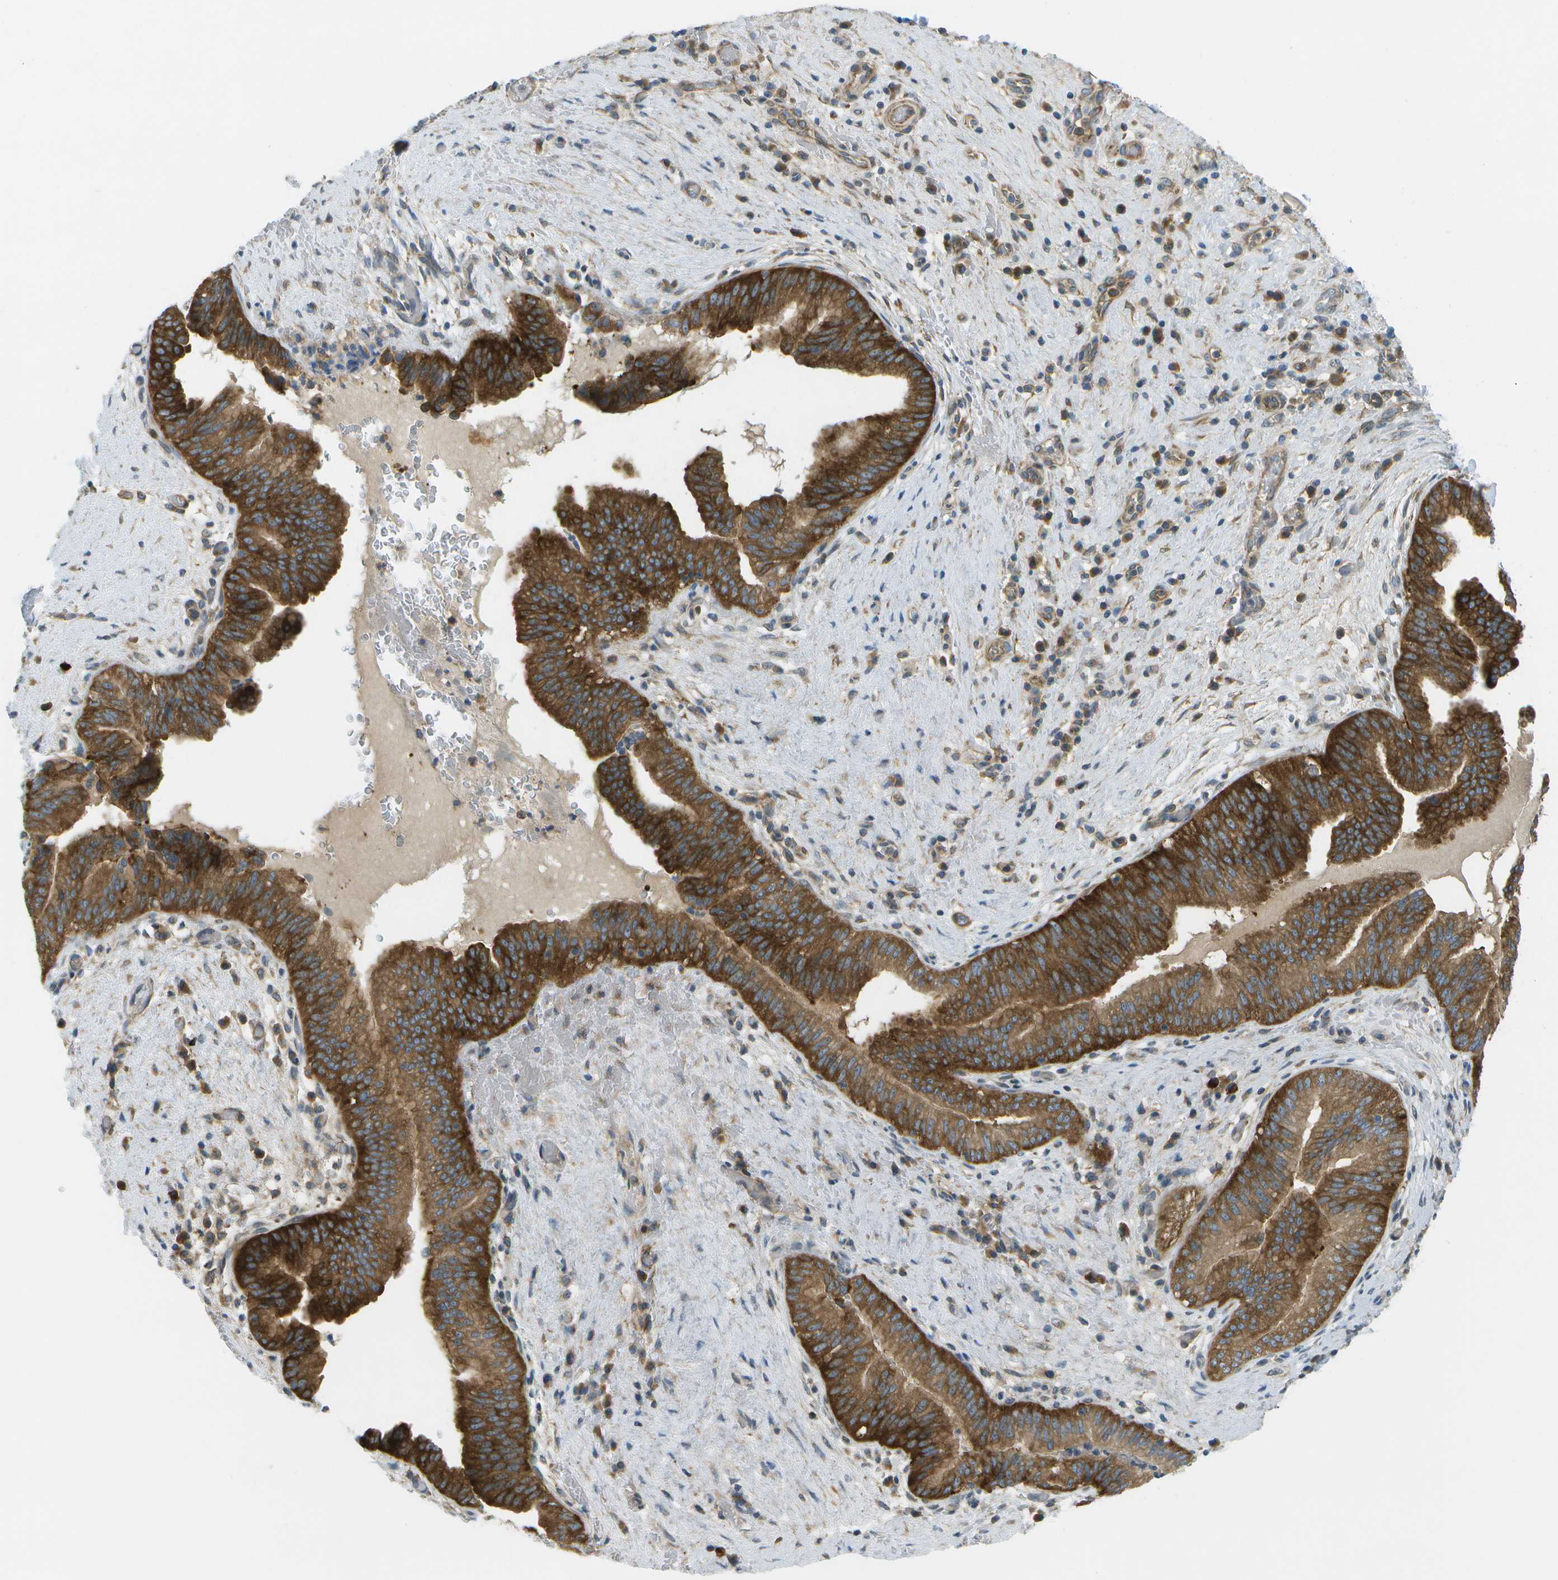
{"staining": {"intensity": "strong", "quantity": ">75%", "location": "cytoplasmic/membranous"}, "tissue": "liver cancer", "cell_type": "Tumor cells", "image_type": "cancer", "snomed": [{"axis": "morphology", "description": "Cholangiocarcinoma"}, {"axis": "topography", "description": "Liver"}], "caption": "Immunohistochemistry (IHC) of liver cancer (cholangiocarcinoma) shows high levels of strong cytoplasmic/membranous expression in about >75% of tumor cells. (DAB IHC, brown staining for protein, blue staining for nuclei).", "gene": "WNK2", "patient": {"sex": "female", "age": 38}}